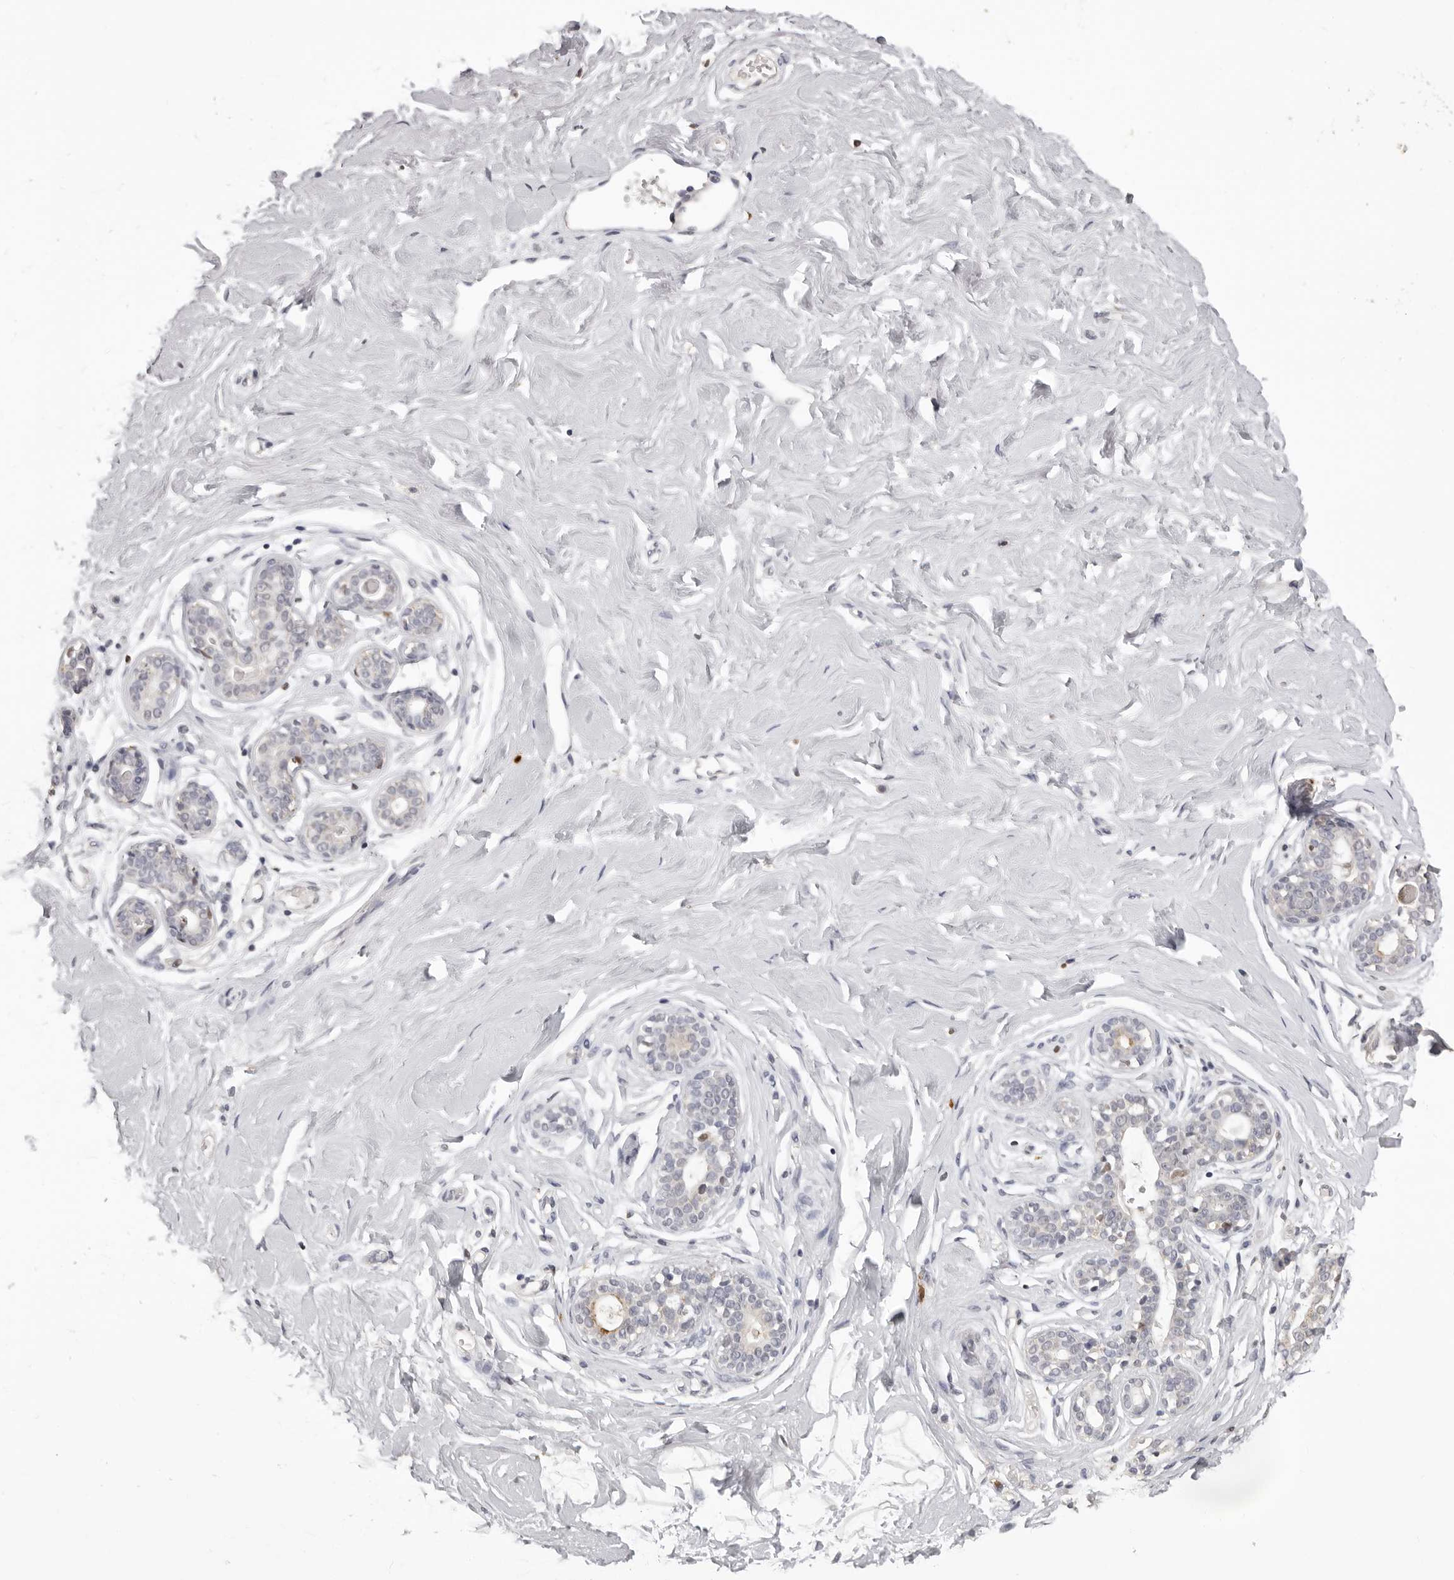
{"staining": {"intensity": "negative", "quantity": "none", "location": "none"}, "tissue": "breast", "cell_type": "Adipocytes", "image_type": "normal", "snomed": [{"axis": "morphology", "description": "Normal tissue, NOS"}, {"axis": "morphology", "description": "Adenoma, NOS"}, {"axis": "topography", "description": "Breast"}], "caption": "Immunohistochemistry photomicrograph of benign breast: human breast stained with DAB shows no significant protein expression in adipocytes.", "gene": "IL31", "patient": {"sex": "female", "age": 23}}